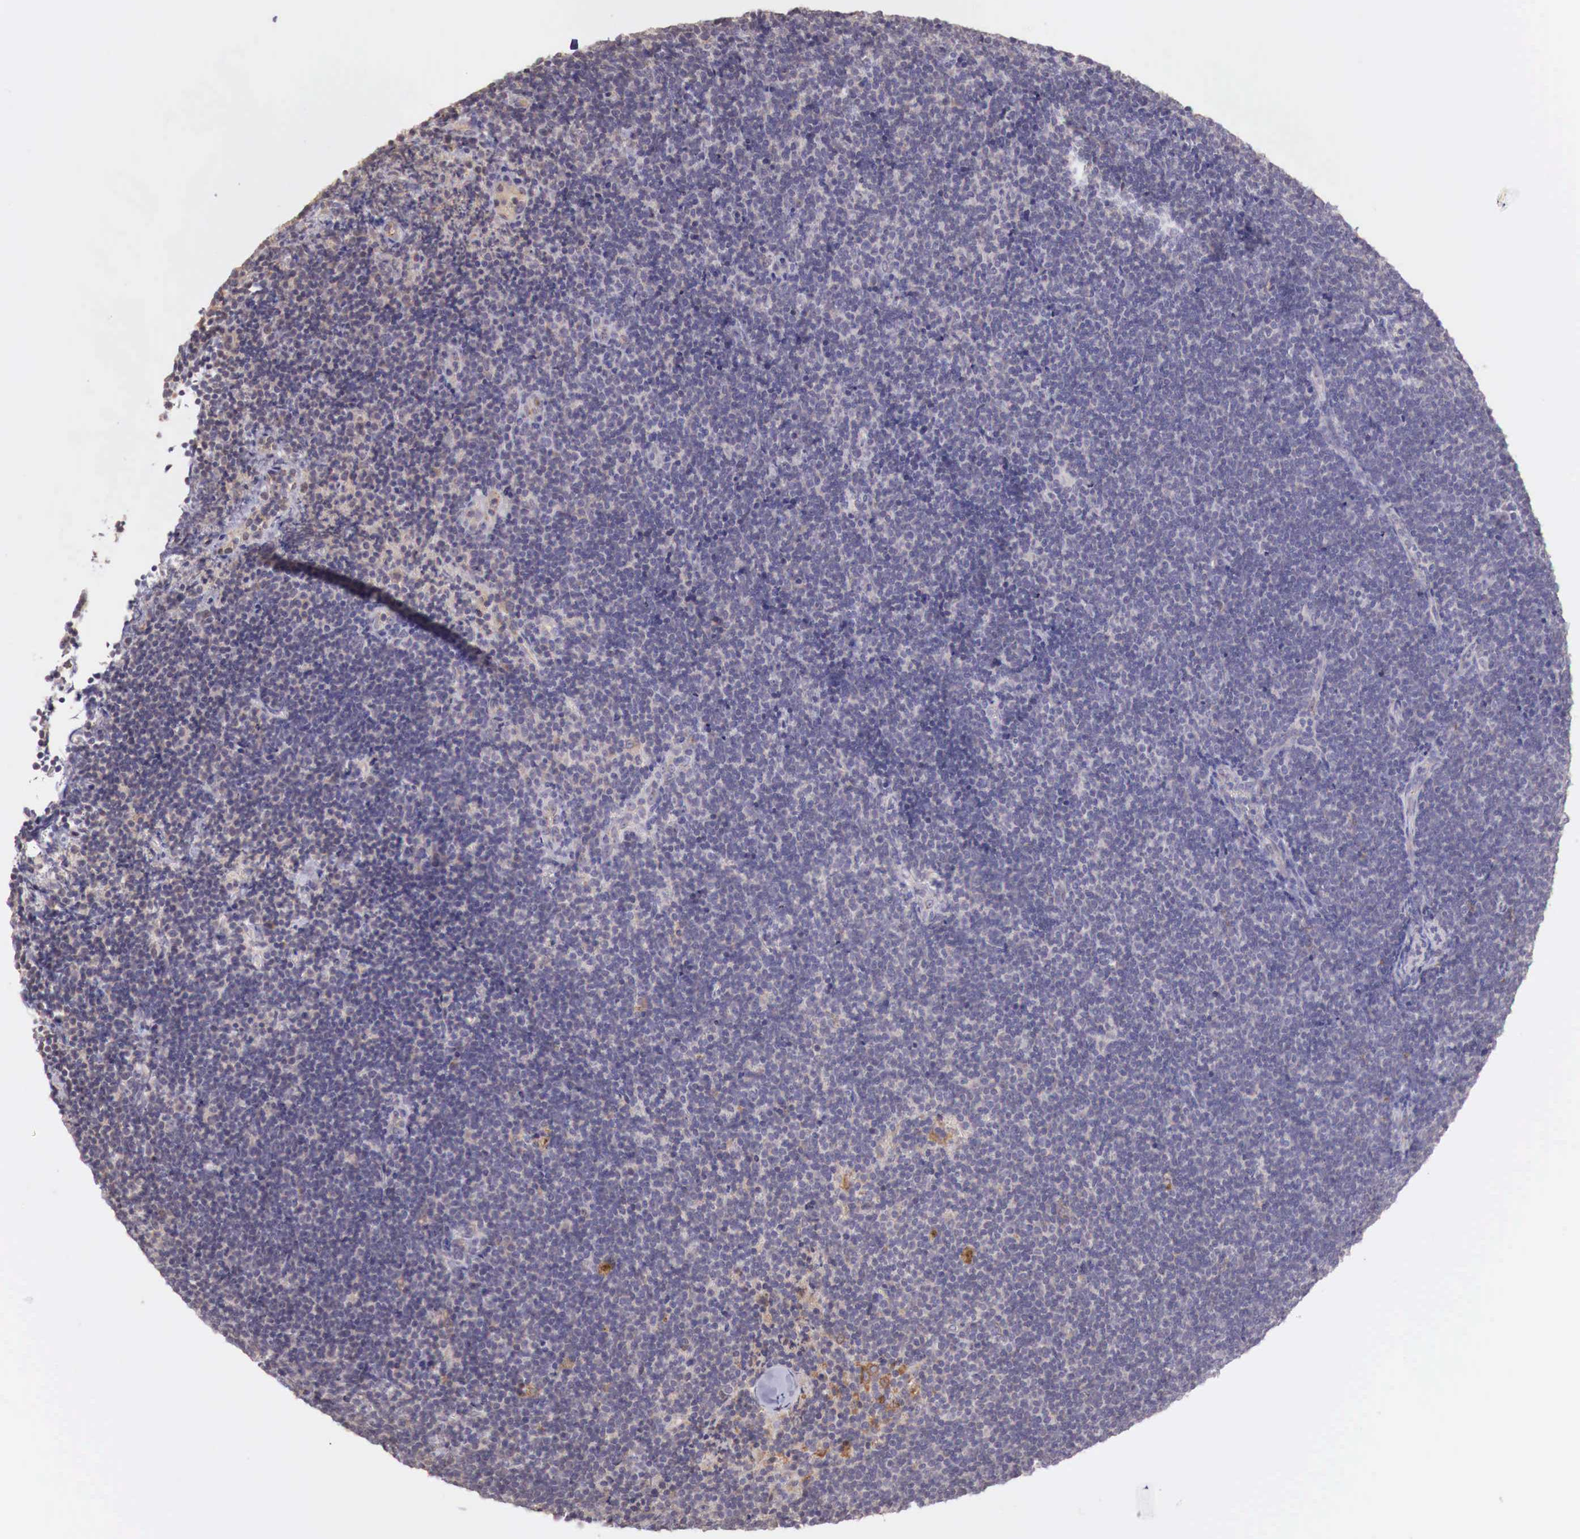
{"staining": {"intensity": "weak", "quantity": "<25%", "location": "cytoplasmic/membranous"}, "tissue": "lymphoma", "cell_type": "Tumor cells", "image_type": "cancer", "snomed": [{"axis": "morphology", "description": "Malignant lymphoma, non-Hodgkin's type, Low grade"}, {"axis": "topography", "description": "Lymph node"}], "caption": "The image displays no significant expression in tumor cells of malignant lymphoma, non-Hodgkin's type (low-grade).", "gene": "CHRDL1", "patient": {"sex": "female", "age": 51}}